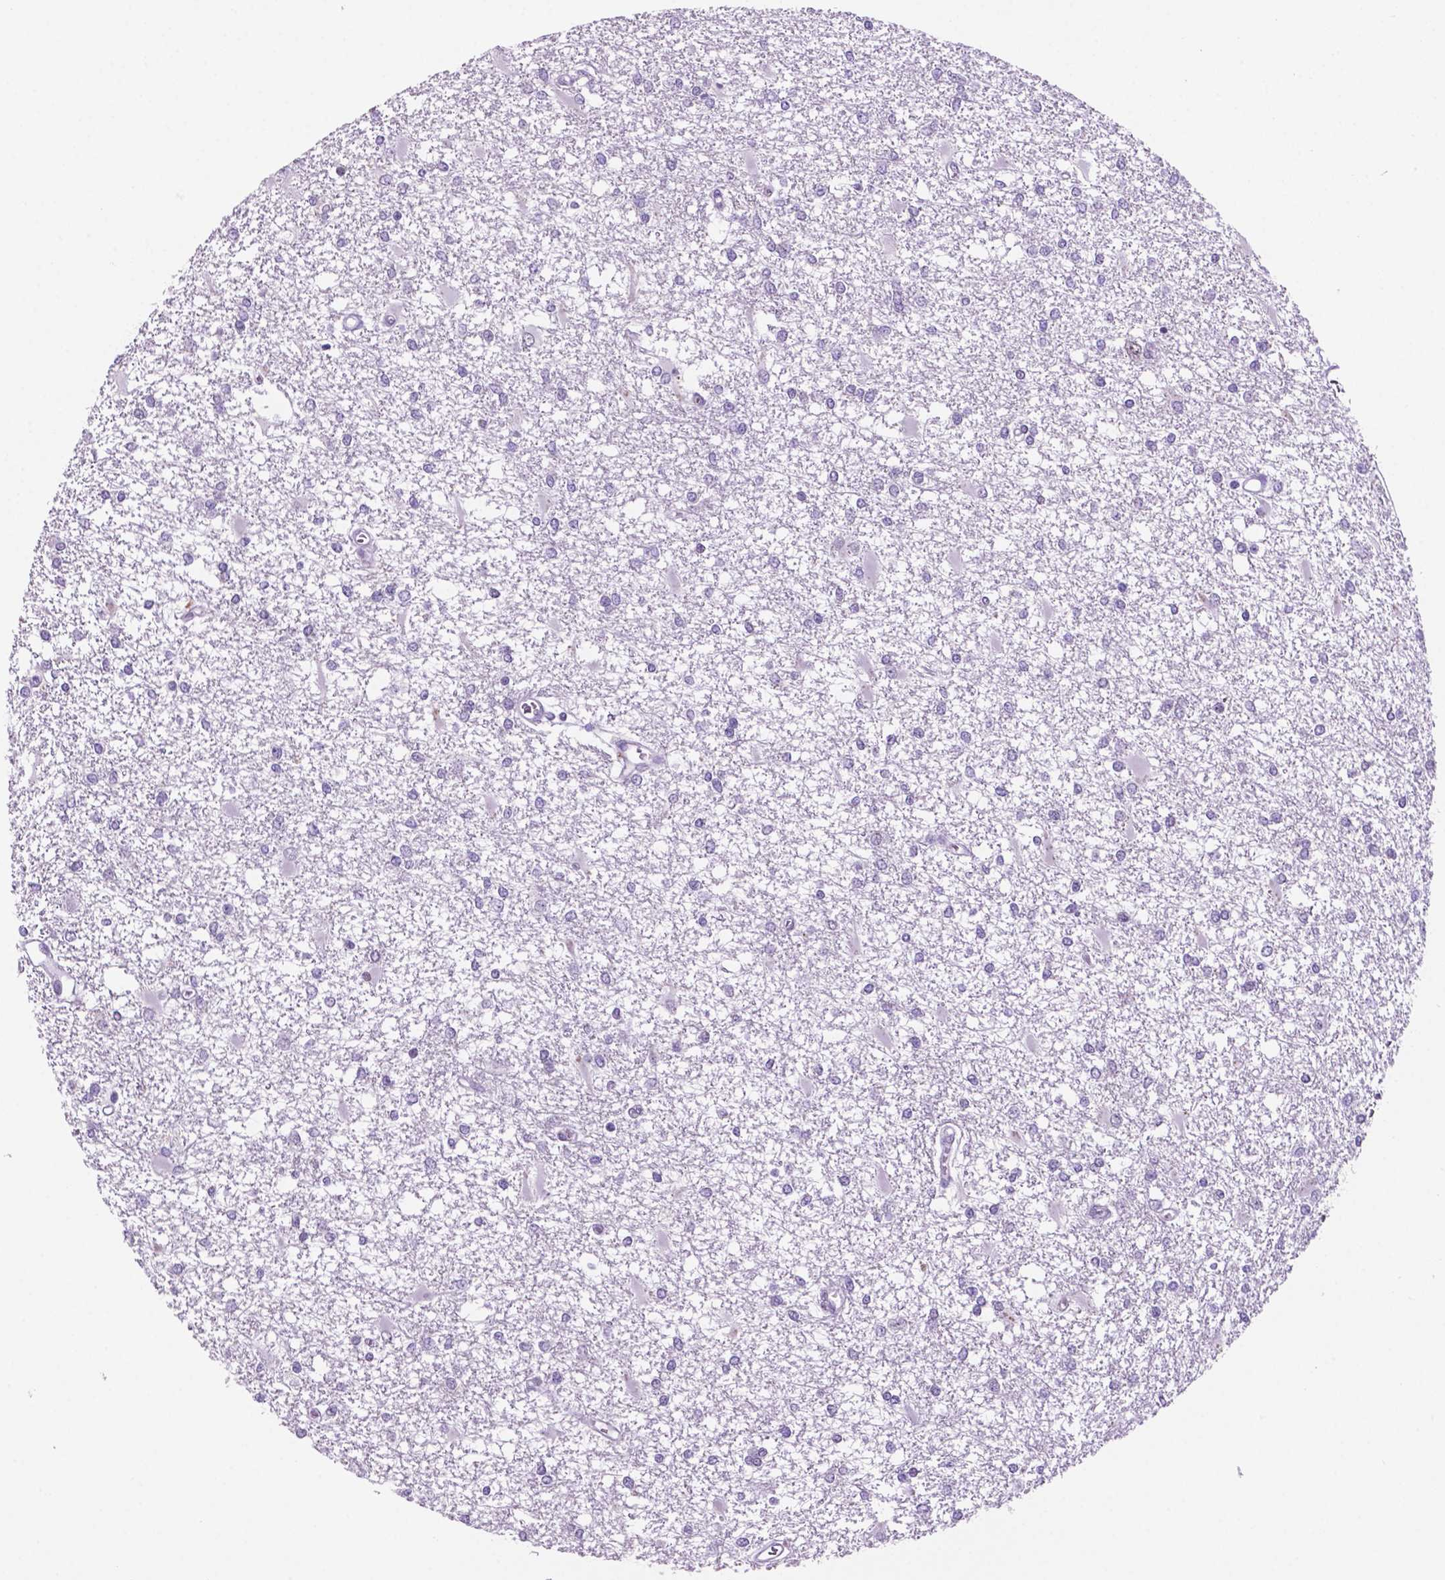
{"staining": {"intensity": "negative", "quantity": "none", "location": "none"}, "tissue": "glioma", "cell_type": "Tumor cells", "image_type": "cancer", "snomed": [{"axis": "morphology", "description": "Glioma, malignant, High grade"}, {"axis": "topography", "description": "Cerebral cortex"}], "caption": "This is a micrograph of immunohistochemistry (IHC) staining of malignant glioma (high-grade), which shows no staining in tumor cells.", "gene": "NCAPH2", "patient": {"sex": "male", "age": 79}}